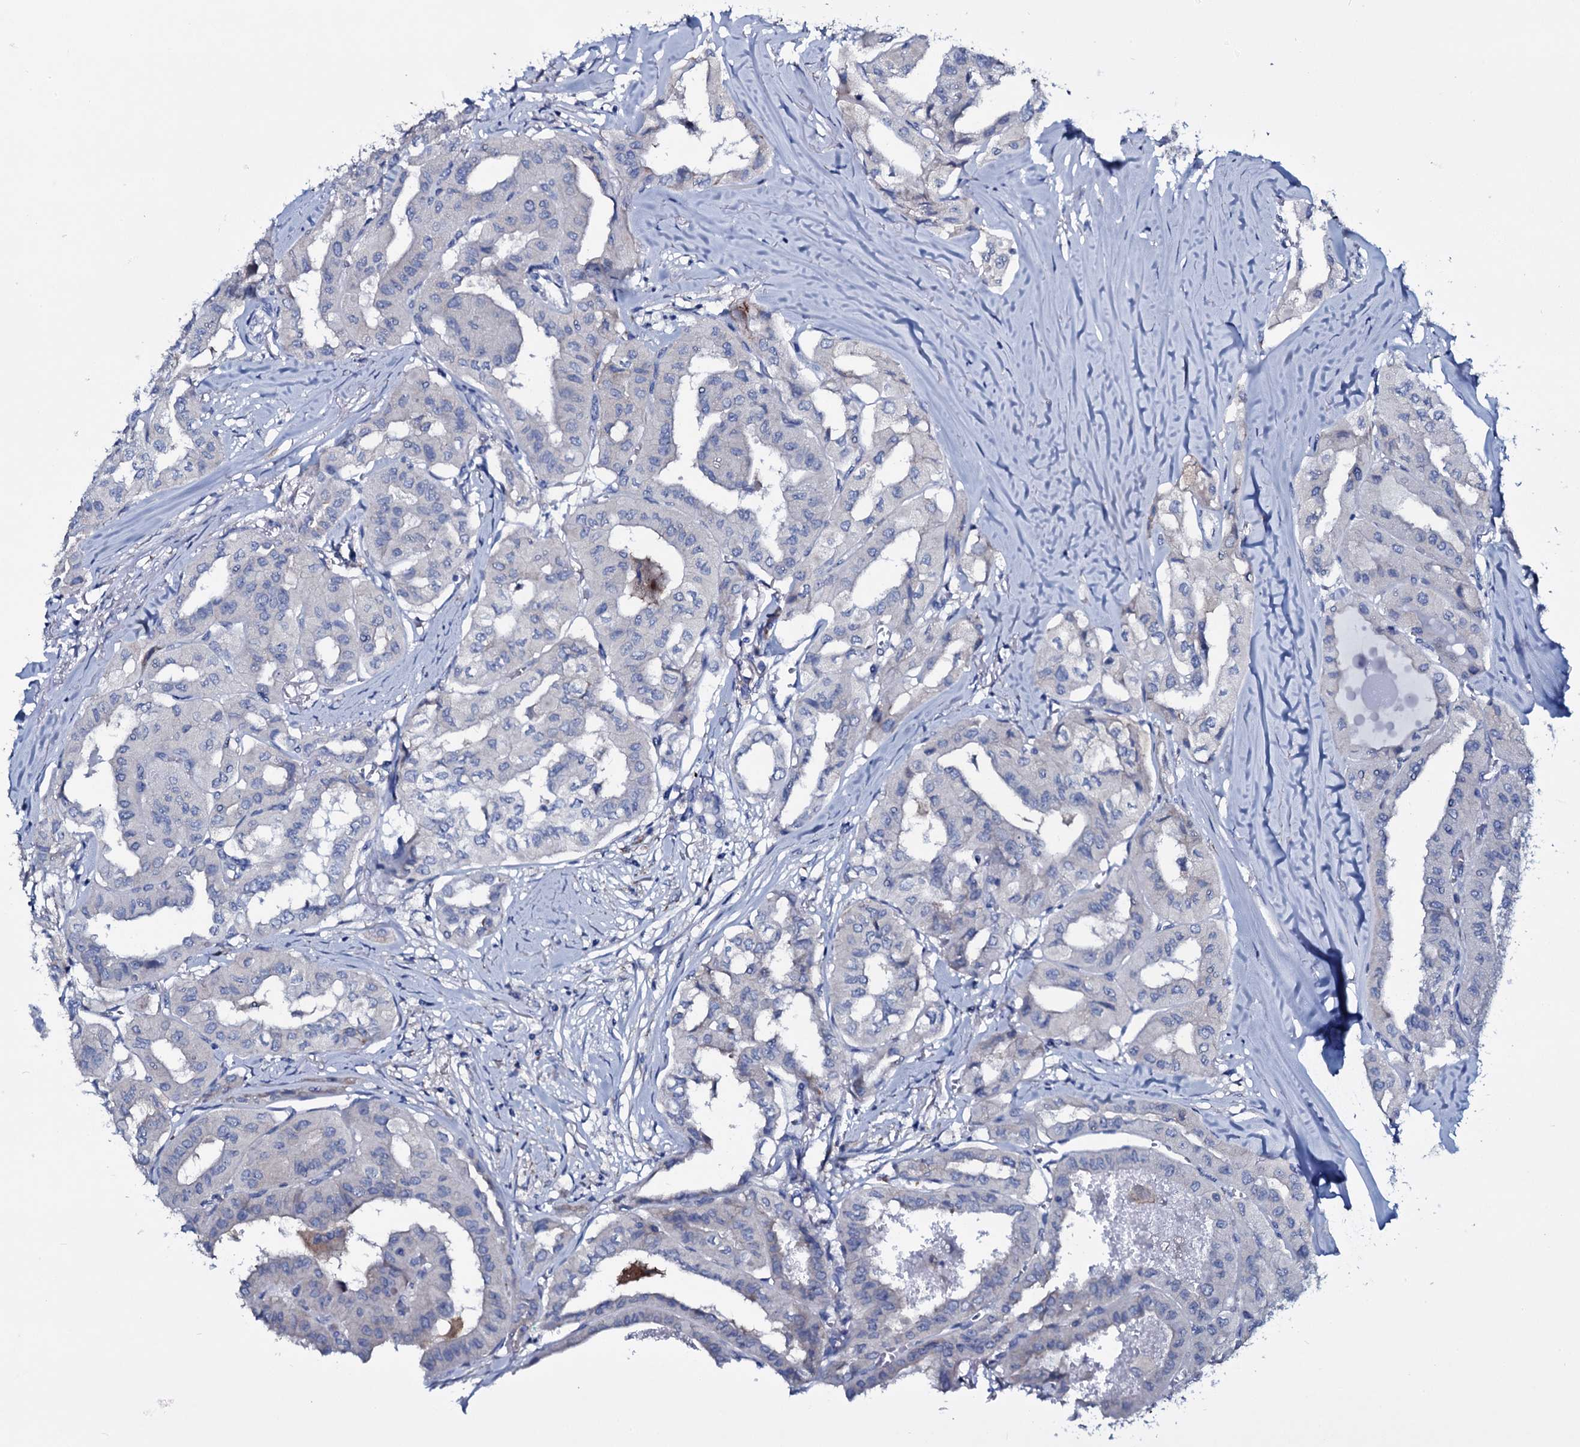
{"staining": {"intensity": "negative", "quantity": "none", "location": "none"}, "tissue": "thyroid cancer", "cell_type": "Tumor cells", "image_type": "cancer", "snomed": [{"axis": "morphology", "description": "Papillary adenocarcinoma, NOS"}, {"axis": "topography", "description": "Thyroid gland"}], "caption": "This is an immunohistochemistry micrograph of papillary adenocarcinoma (thyroid). There is no expression in tumor cells.", "gene": "TPGS2", "patient": {"sex": "female", "age": 59}}